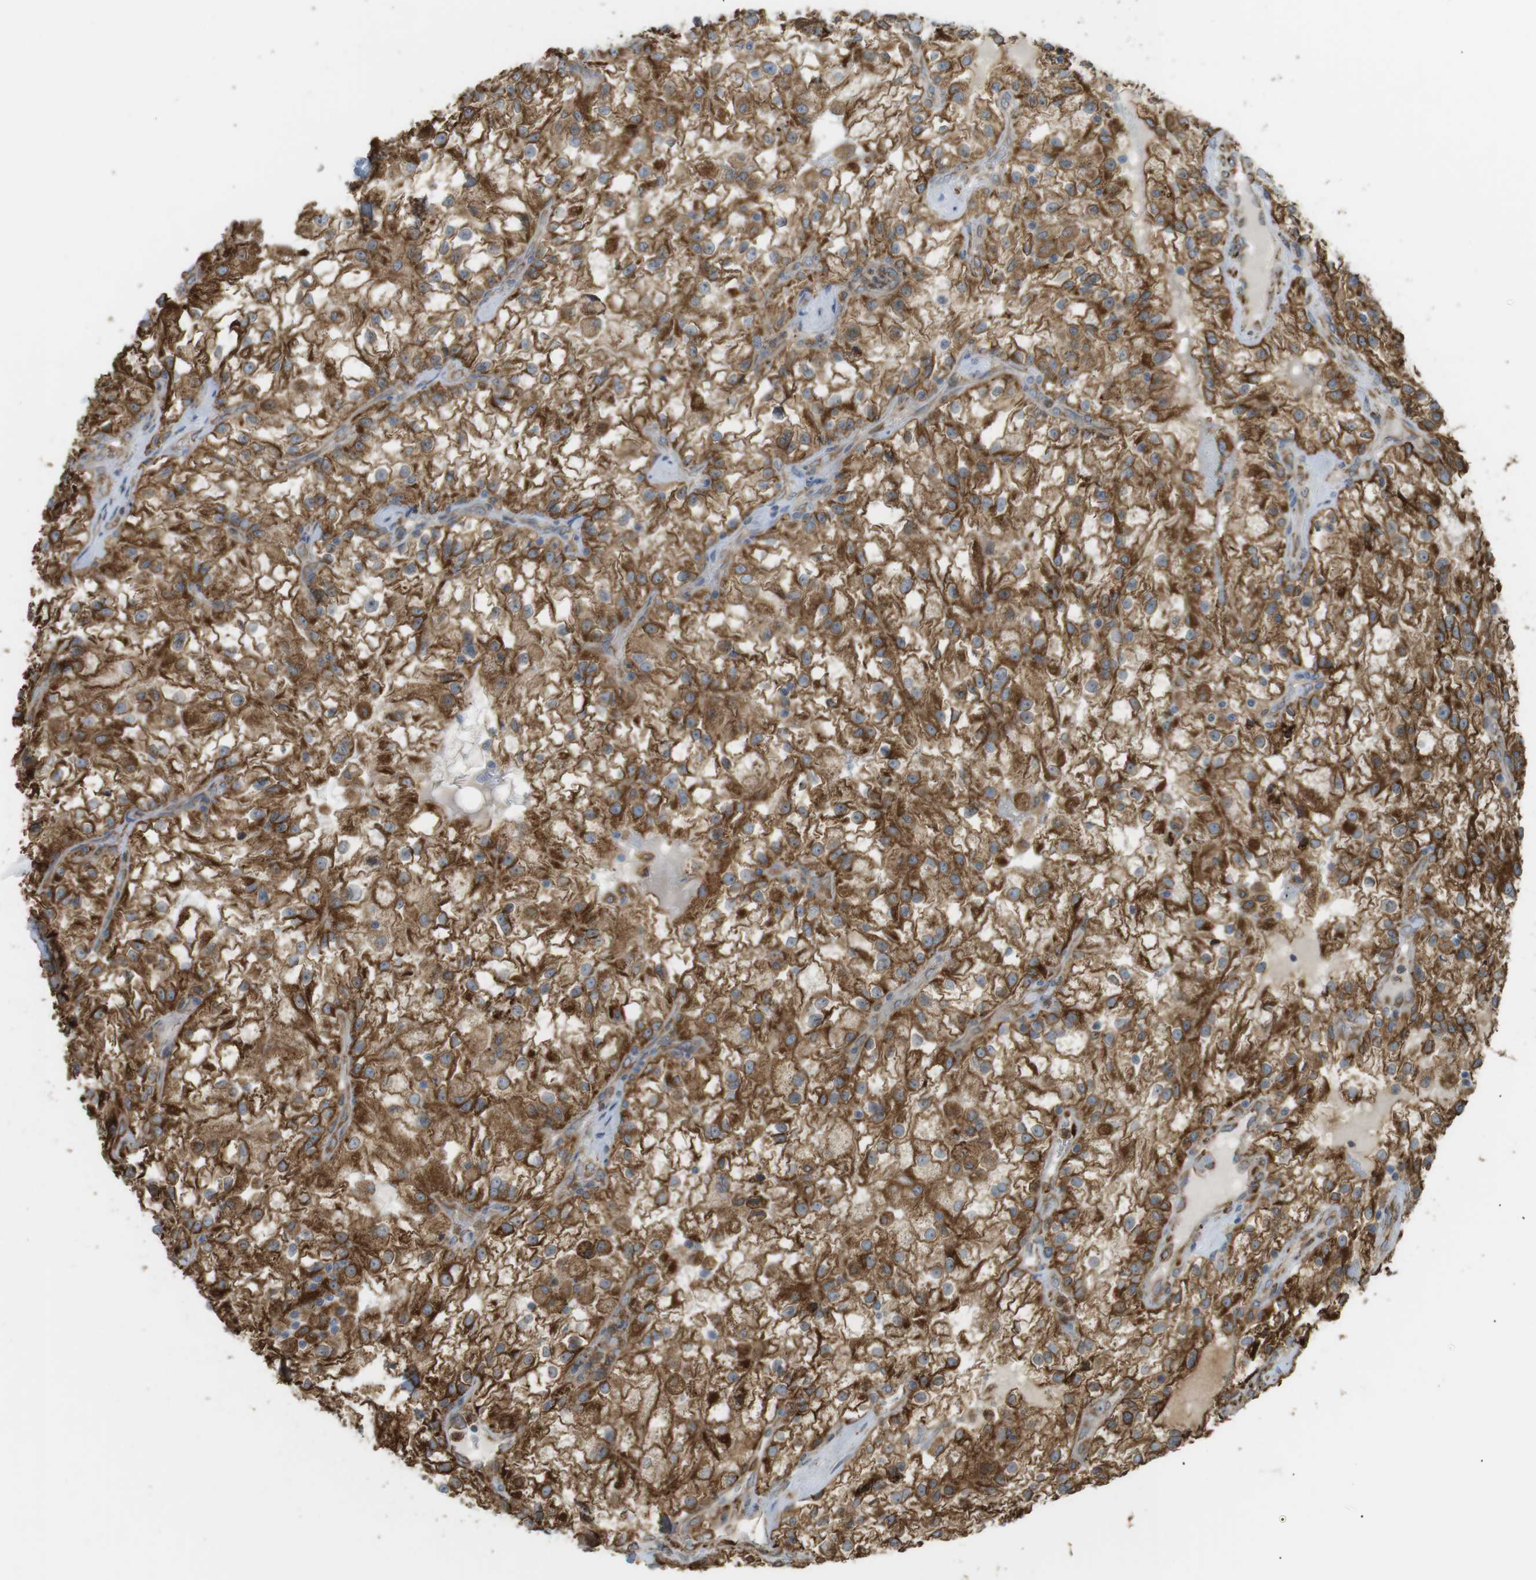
{"staining": {"intensity": "strong", "quantity": ">75%", "location": "cytoplasmic/membranous"}, "tissue": "renal cancer", "cell_type": "Tumor cells", "image_type": "cancer", "snomed": [{"axis": "morphology", "description": "Adenocarcinoma, NOS"}, {"axis": "topography", "description": "Kidney"}], "caption": "This photomicrograph reveals renal adenocarcinoma stained with IHC to label a protein in brown. The cytoplasmic/membranous of tumor cells show strong positivity for the protein. Nuclei are counter-stained blue.", "gene": "MBOAT2", "patient": {"sex": "female", "age": 52}}